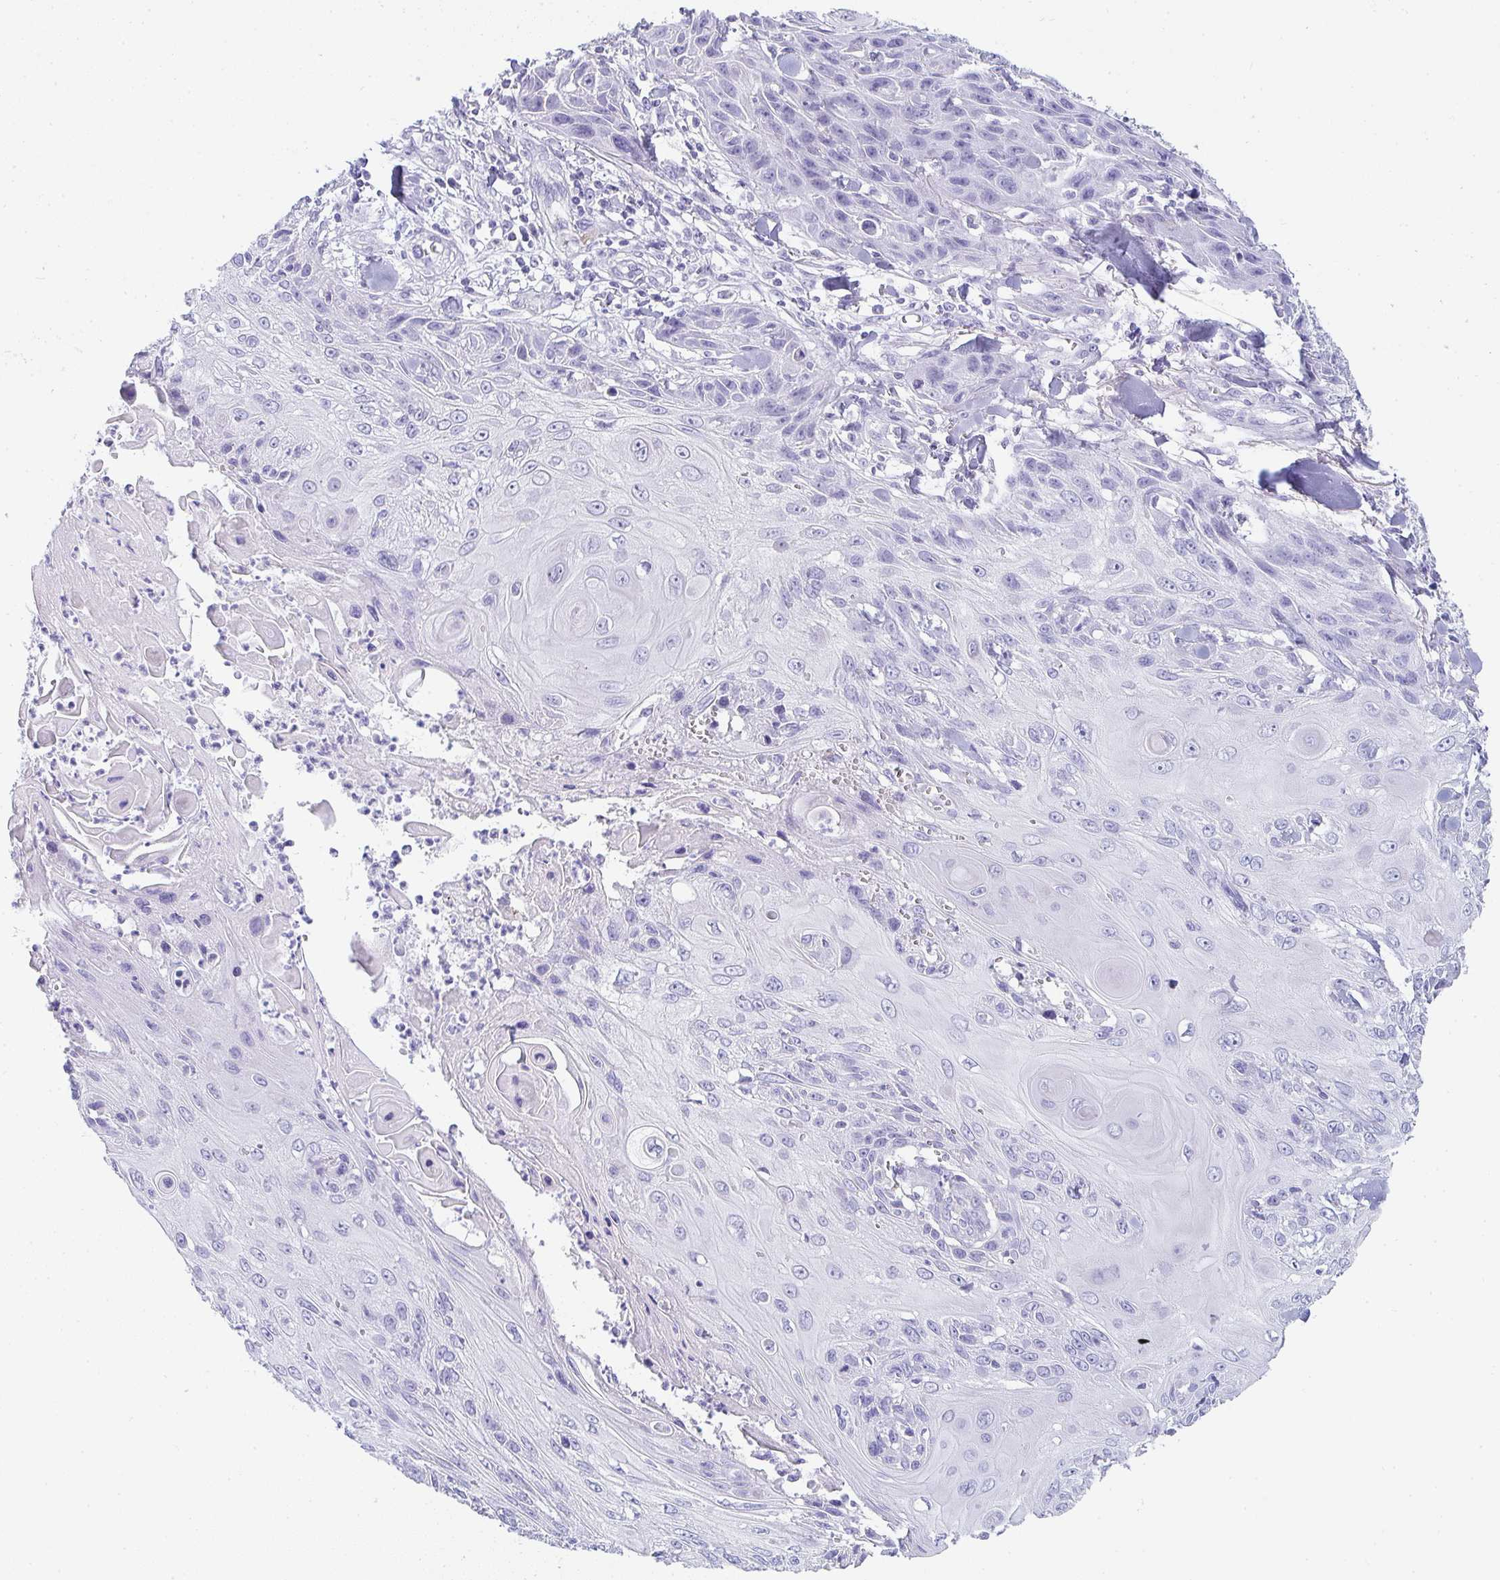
{"staining": {"intensity": "negative", "quantity": "none", "location": "none"}, "tissue": "skin cancer", "cell_type": "Tumor cells", "image_type": "cancer", "snomed": [{"axis": "morphology", "description": "Squamous cell carcinoma, NOS"}, {"axis": "topography", "description": "Skin"}, {"axis": "topography", "description": "Vulva"}], "caption": "Immunohistochemistry image of skin cancer (squamous cell carcinoma) stained for a protein (brown), which shows no expression in tumor cells. Brightfield microscopy of immunohistochemistry stained with DAB (brown) and hematoxylin (blue), captured at high magnification.", "gene": "PRND", "patient": {"sex": "female", "age": 83}}